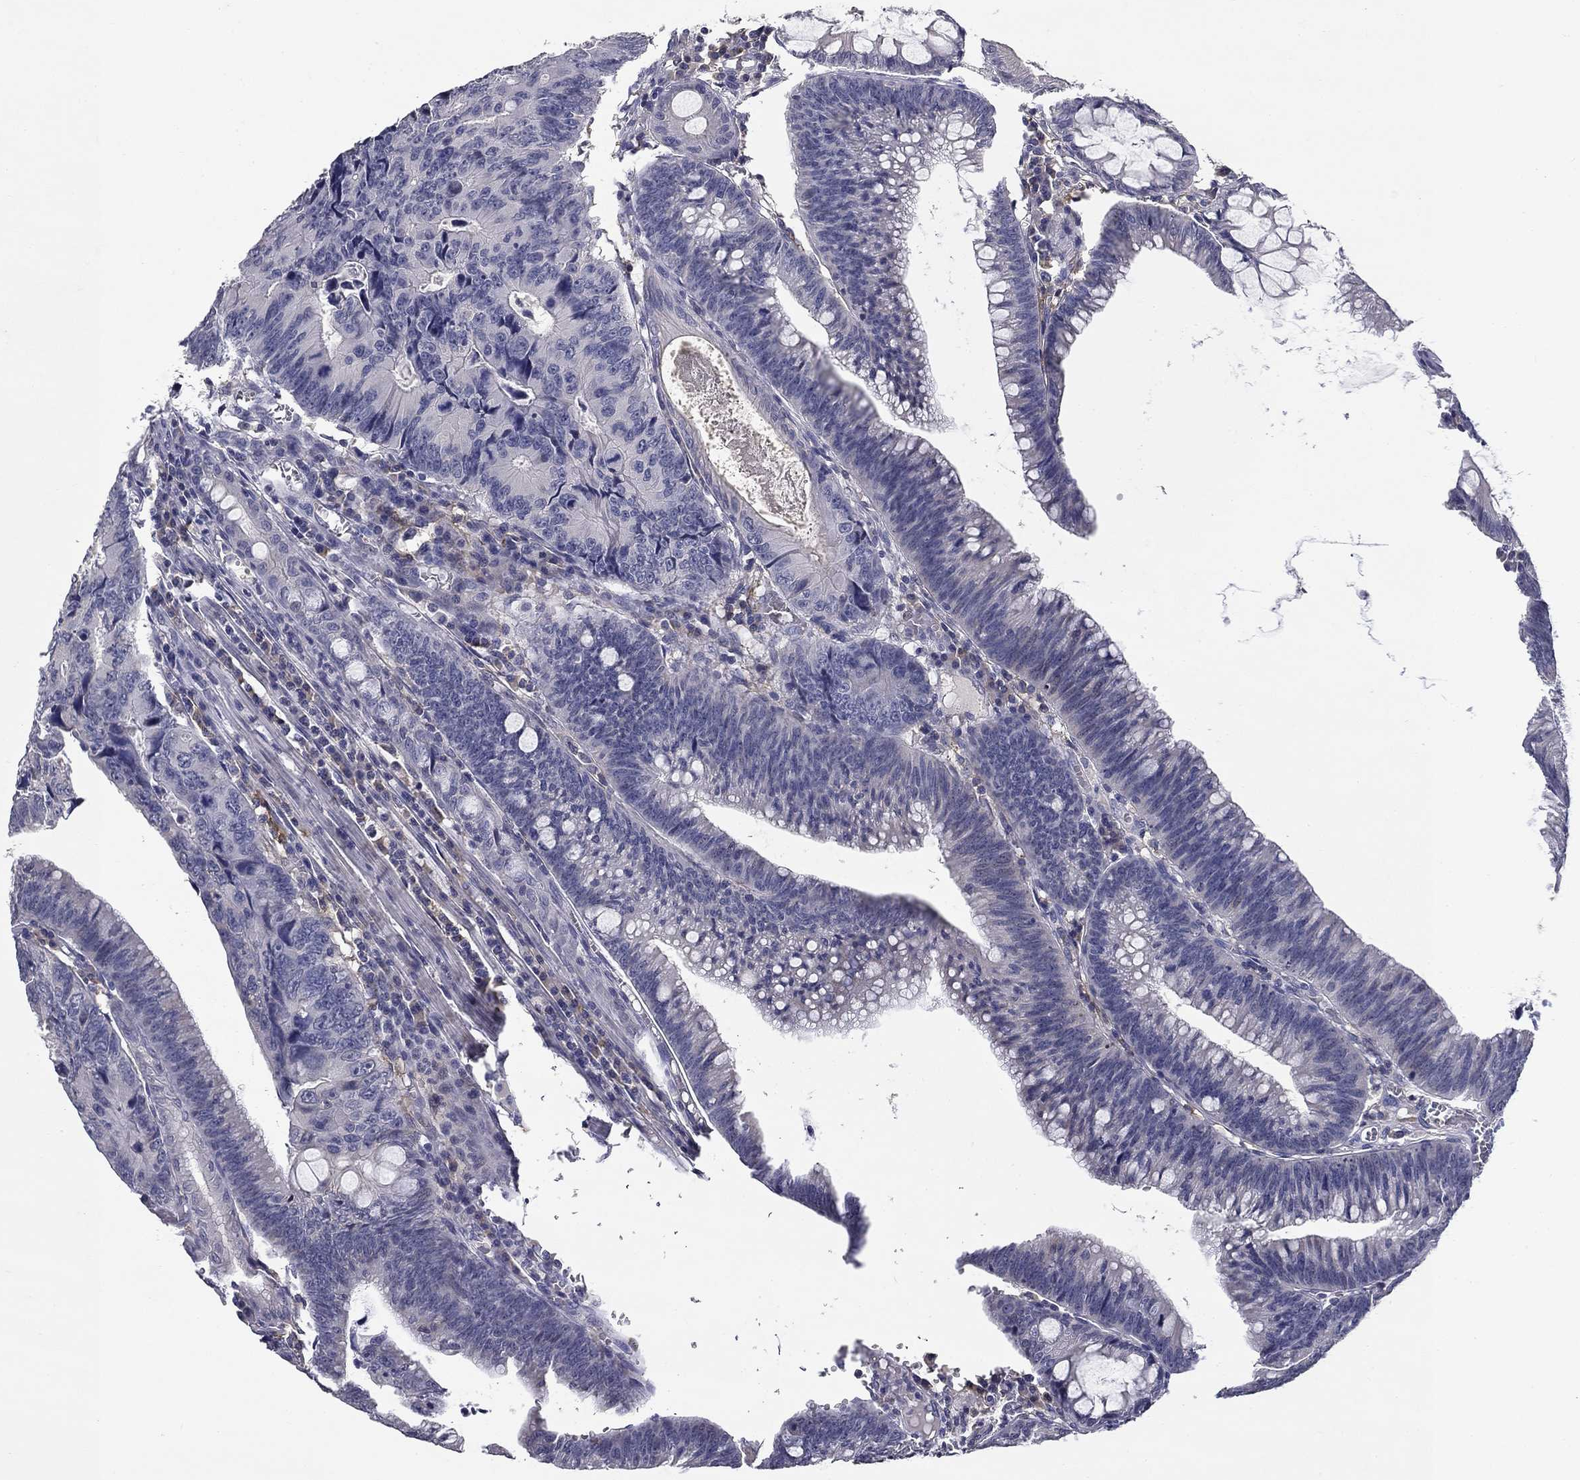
{"staining": {"intensity": "negative", "quantity": "none", "location": "none"}, "tissue": "colorectal cancer", "cell_type": "Tumor cells", "image_type": "cancer", "snomed": [{"axis": "morphology", "description": "Adenocarcinoma, NOS"}, {"axis": "topography", "description": "Colon"}], "caption": "Image shows no protein expression in tumor cells of colorectal adenocarcinoma tissue.", "gene": "CD274", "patient": {"sex": "female", "age": 87}}